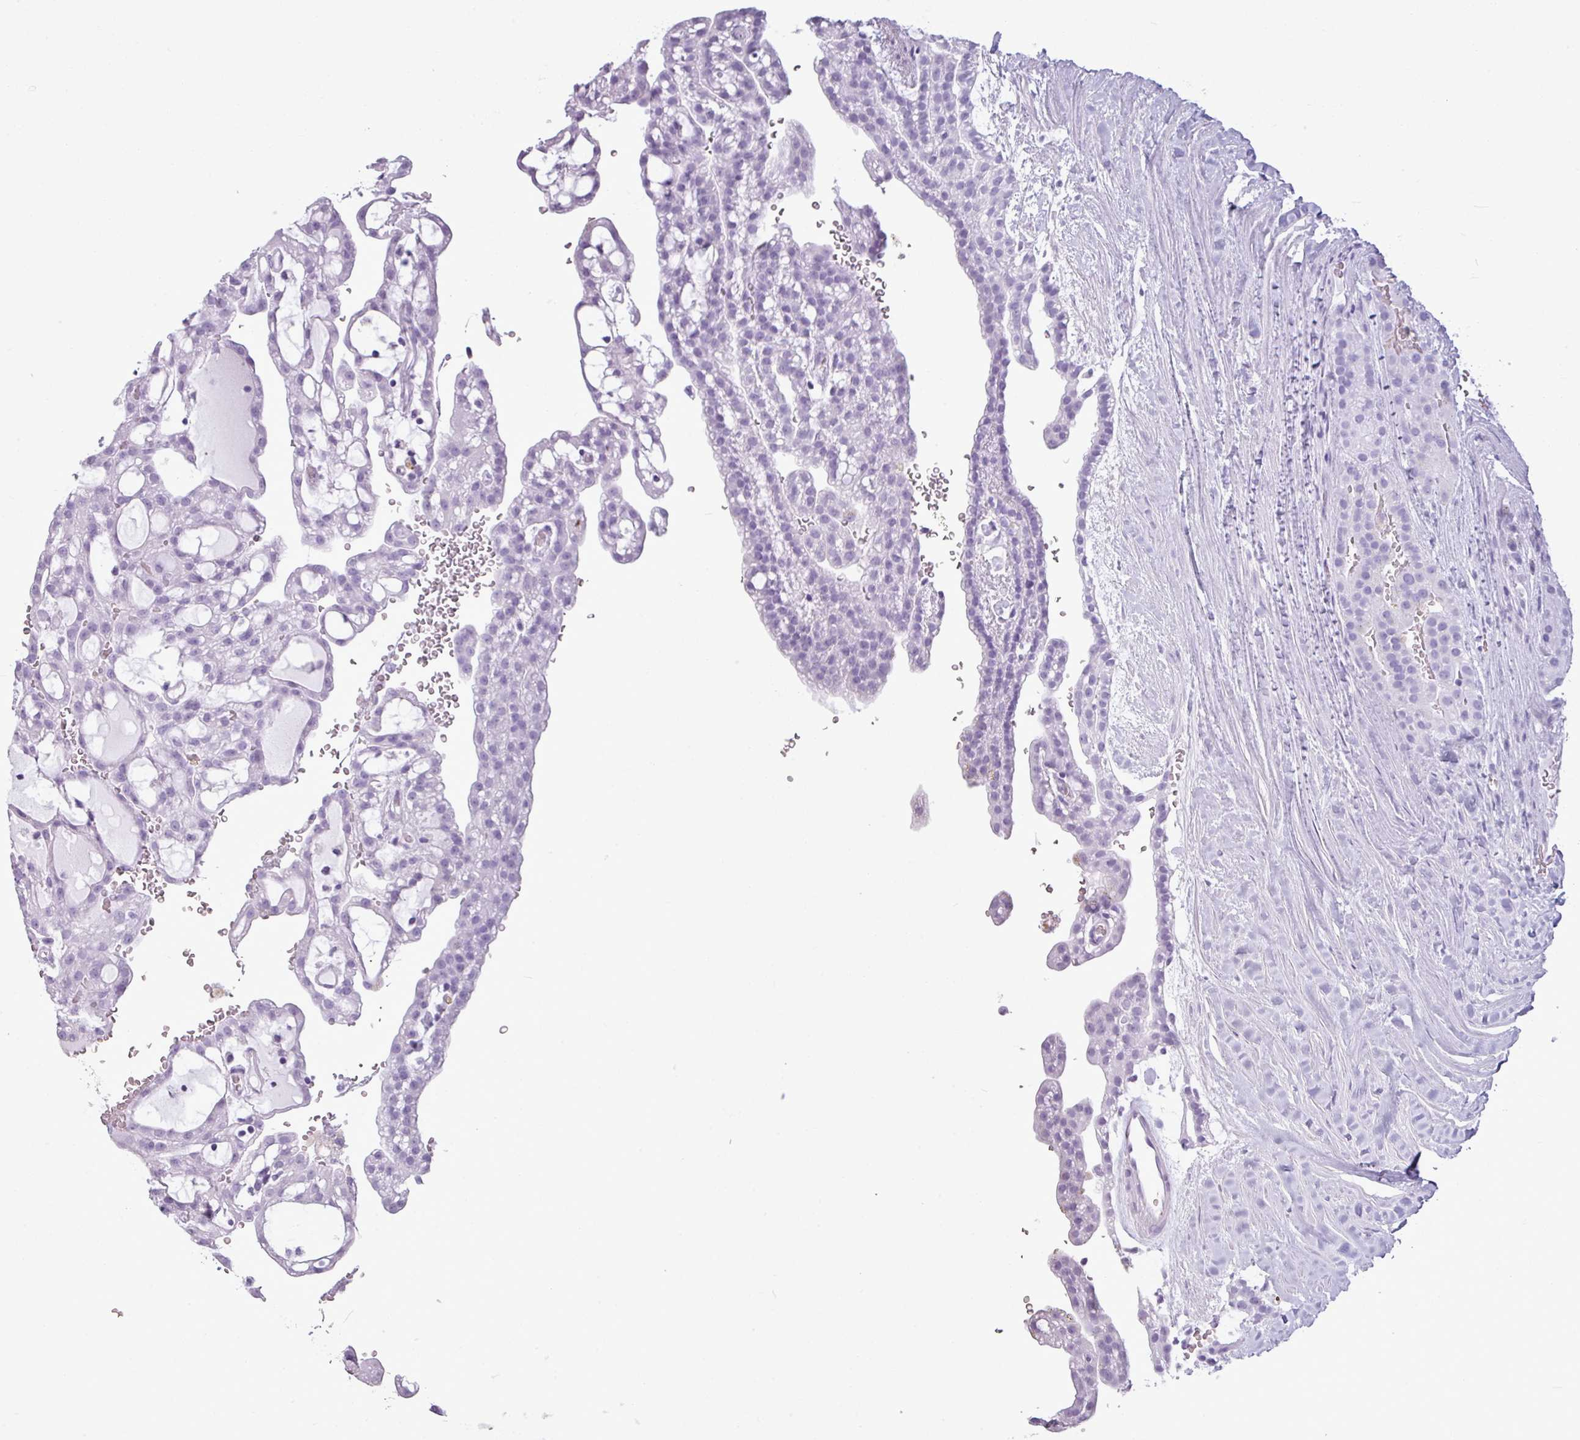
{"staining": {"intensity": "negative", "quantity": "none", "location": "none"}, "tissue": "renal cancer", "cell_type": "Tumor cells", "image_type": "cancer", "snomed": [{"axis": "morphology", "description": "Adenocarcinoma, NOS"}, {"axis": "topography", "description": "Kidney"}], "caption": "Immunohistochemistry (IHC) micrograph of neoplastic tissue: renal adenocarcinoma stained with DAB displays no significant protein staining in tumor cells. Nuclei are stained in blue.", "gene": "AMY1B", "patient": {"sex": "male", "age": 63}}